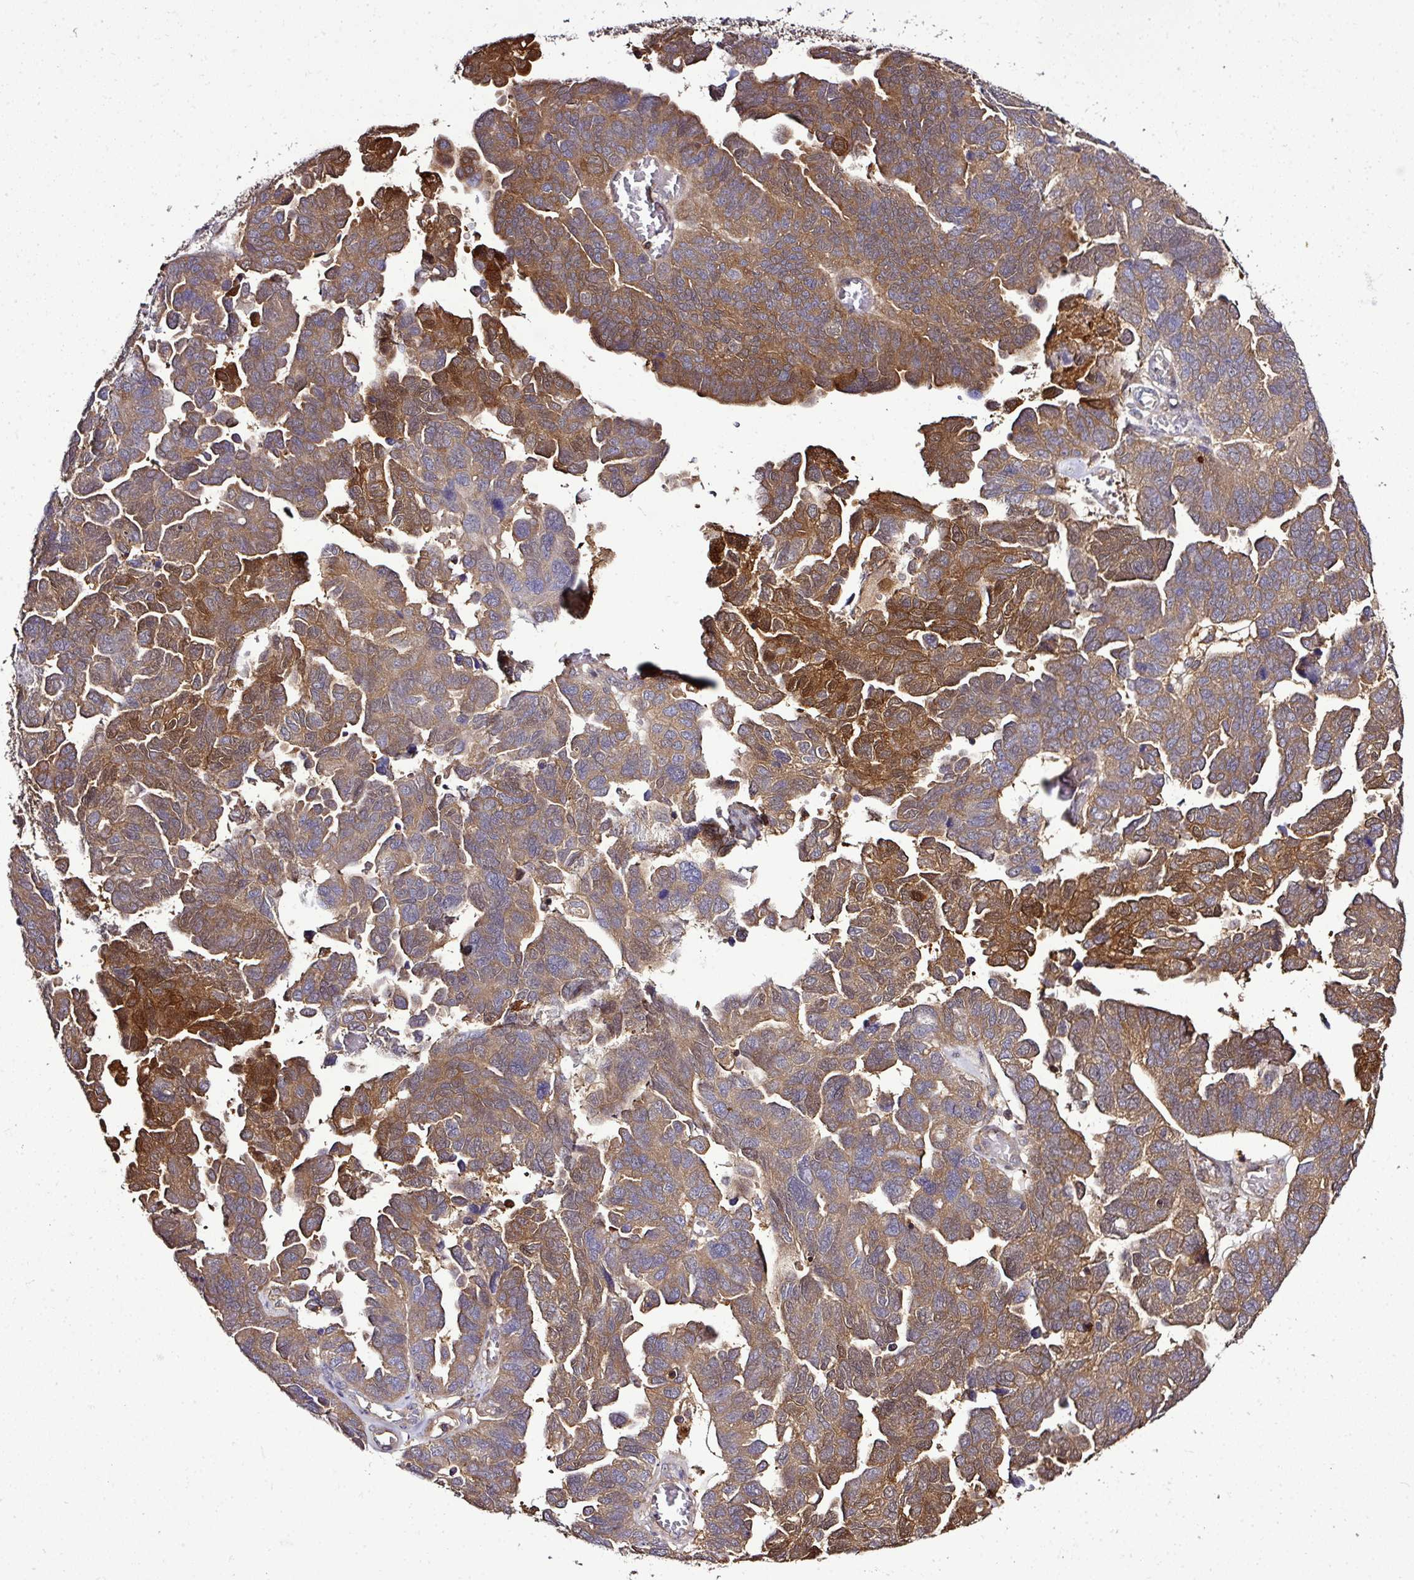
{"staining": {"intensity": "moderate", "quantity": ">75%", "location": "cytoplasmic/membranous"}, "tissue": "ovarian cancer", "cell_type": "Tumor cells", "image_type": "cancer", "snomed": [{"axis": "morphology", "description": "Cystadenocarcinoma, serous, NOS"}, {"axis": "topography", "description": "Ovary"}], "caption": "IHC image of ovarian cancer stained for a protein (brown), which displays medium levels of moderate cytoplasmic/membranous expression in approximately >75% of tumor cells.", "gene": "TMEM107", "patient": {"sex": "female", "age": 64}}